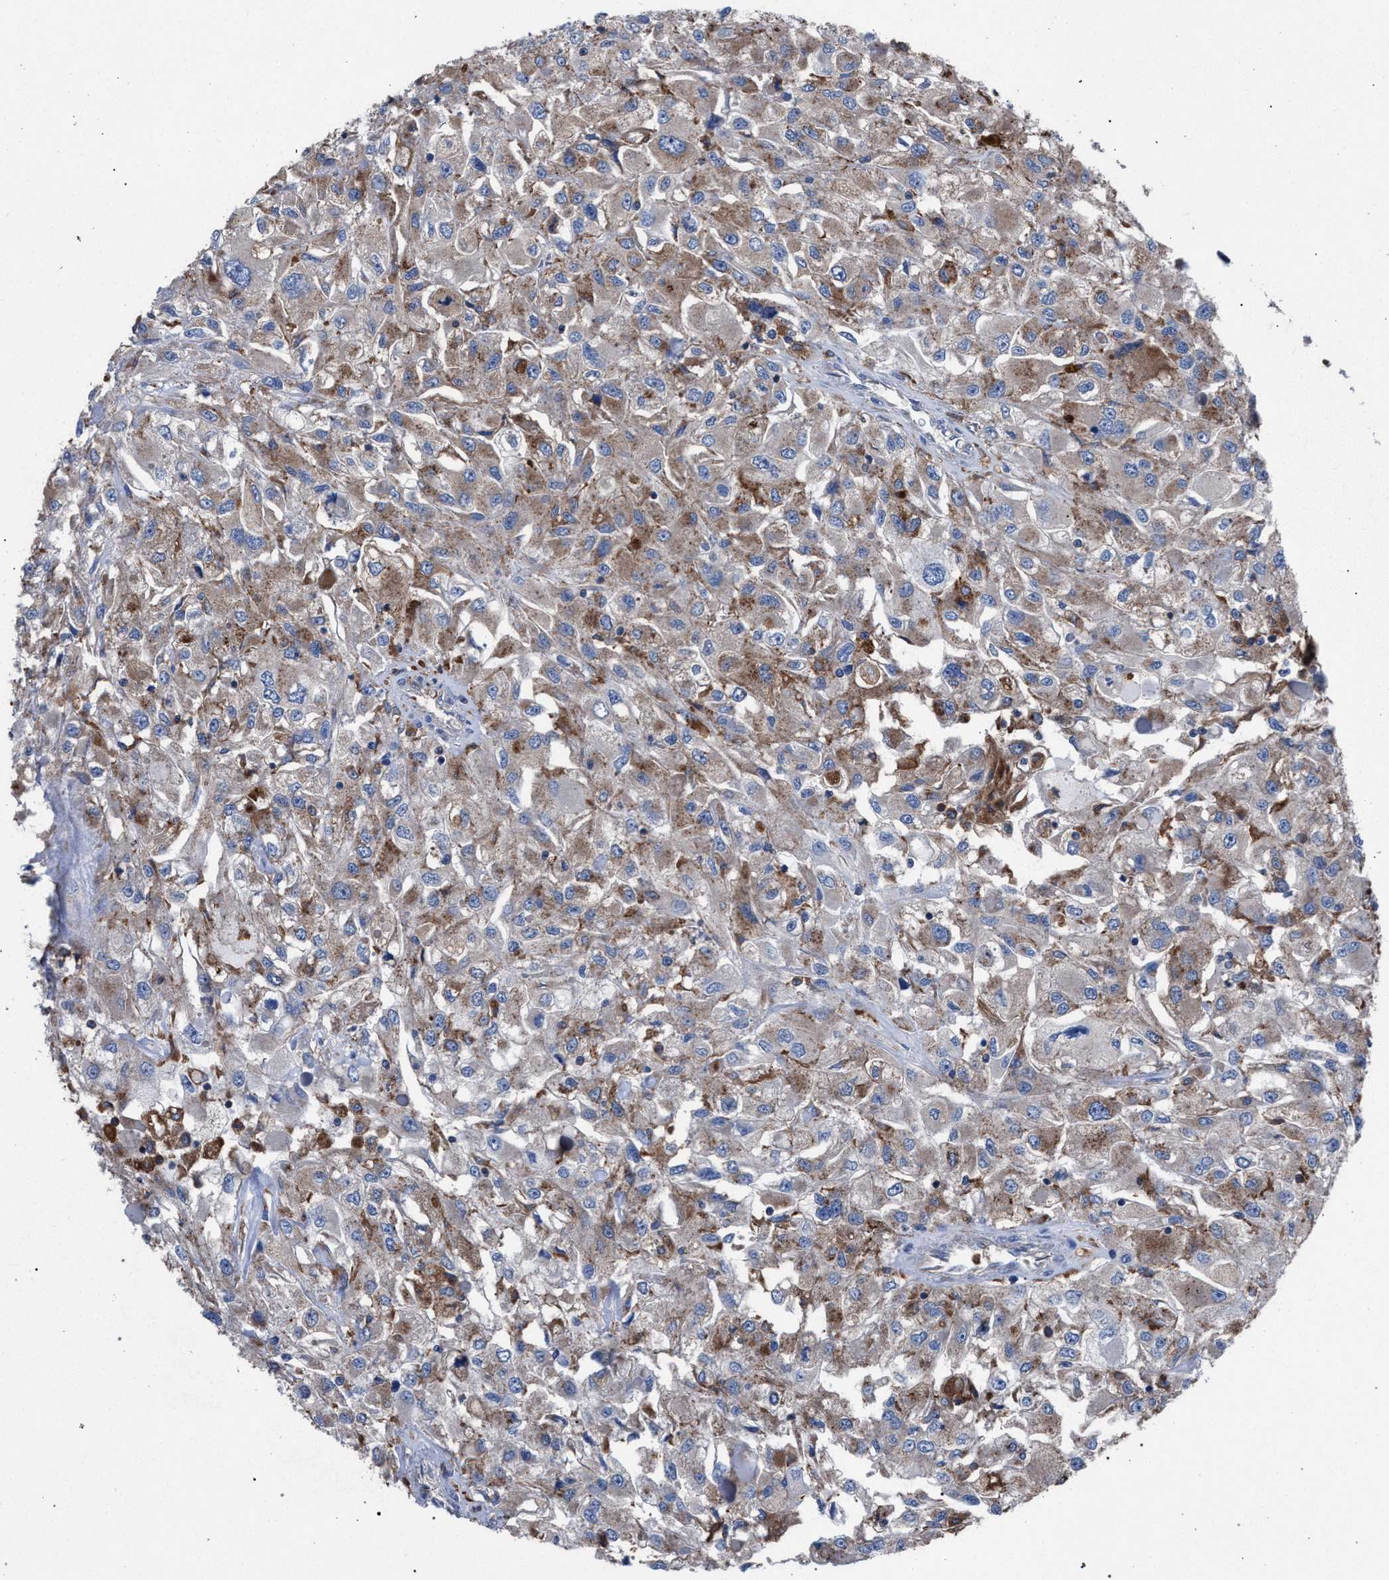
{"staining": {"intensity": "weak", "quantity": ">75%", "location": "cytoplasmic/membranous"}, "tissue": "renal cancer", "cell_type": "Tumor cells", "image_type": "cancer", "snomed": [{"axis": "morphology", "description": "Adenocarcinoma, NOS"}, {"axis": "topography", "description": "Kidney"}], "caption": "Protein staining of renal cancer tissue exhibits weak cytoplasmic/membranous expression in approximately >75% of tumor cells.", "gene": "ATP6V0A1", "patient": {"sex": "female", "age": 52}}